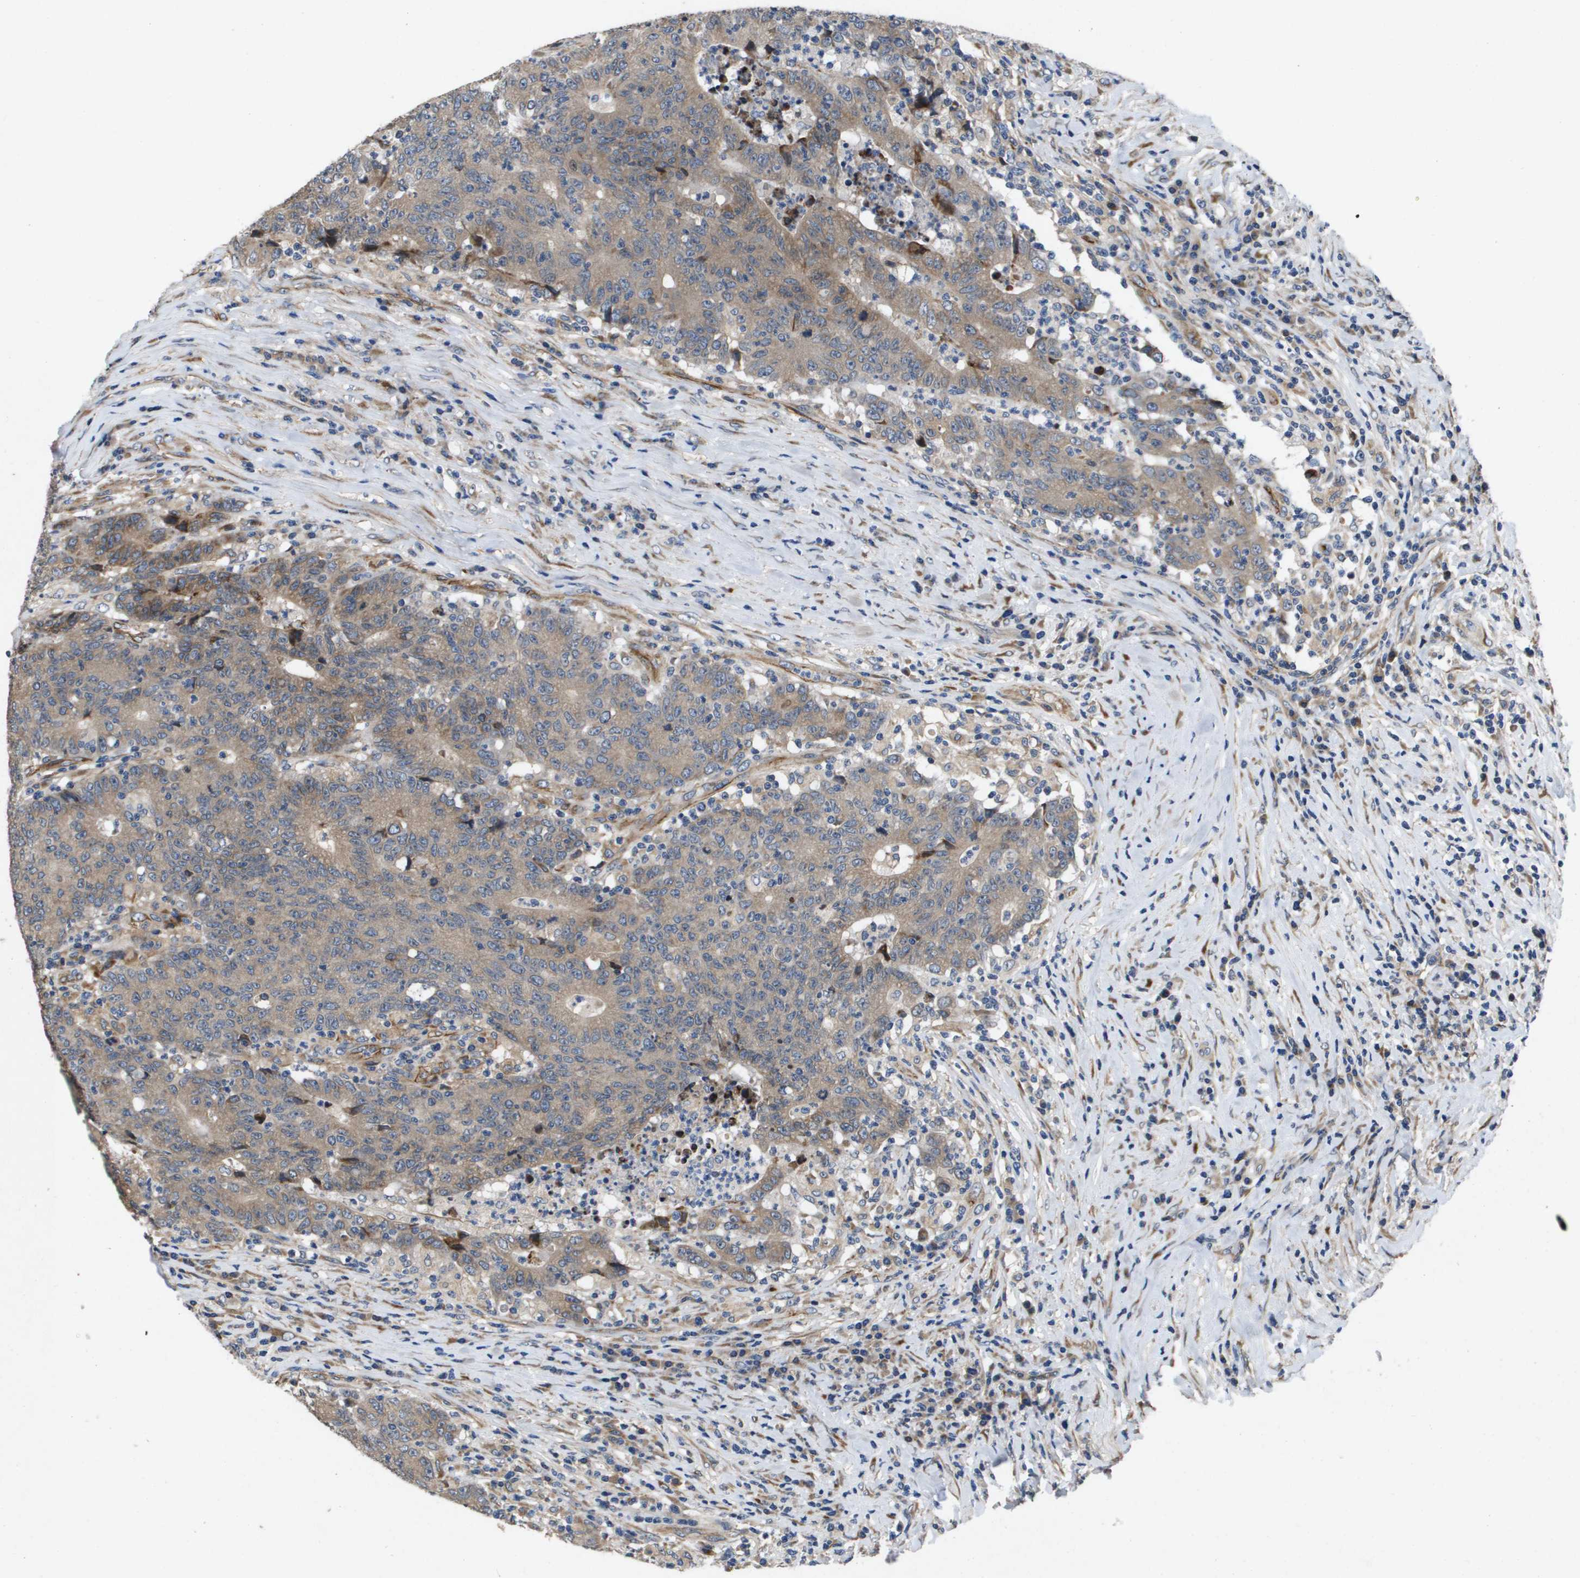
{"staining": {"intensity": "weak", "quantity": ">75%", "location": "cytoplasmic/membranous"}, "tissue": "colorectal cancer", "cell_type": "Tumor cells", "image_type": "cancer", "snomed": [{"axis": "morphology", "description": "Normal tissue, NOS"}, {"axis": "morphology", "description": "Adenocarcinoma, NOS"}, {"axis": "topography", "description": "Colon"}], "caption": "Colorectal adenocarcinoma stained for a protein demonstrates weak cytoplasmic/membranous positivity in tumor cells. (DAB IHC, brown staining for protein, blue staining for nuclei).", "gene": "ENTPD2", "patient": {"sex": "female", "age": 75}}